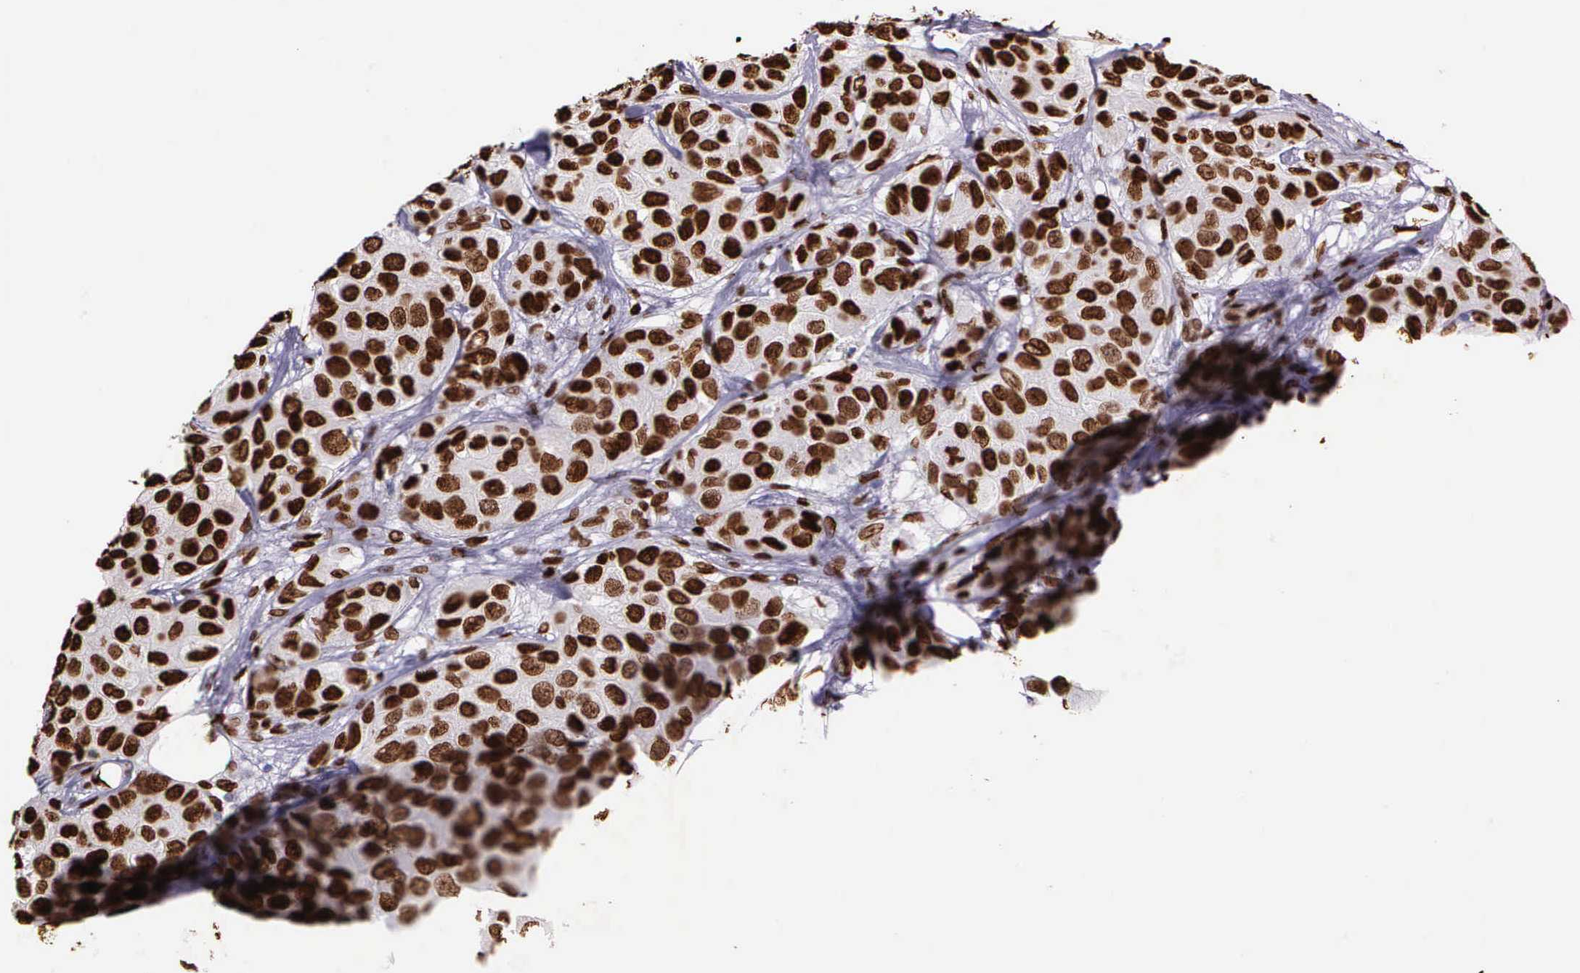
{"staining": {"intensity": "strong", "quantity": ">75%", "location": "nuclear"}, "tissue": "breast cancer", "cell_type": "Tumor cells", "image_type": "cancer", "snomed": [{"axis": "morphology", "description": "Duct carcinoma"}, {"axis": "topography", "description": "Breast"}], "caption": "A brown stain highlights strong nuclear staining of a protein in human breast cancer (invasive ductal carcinoma) tumor cells.", "gene": "H1-0", "patient": {"sex": "female", "age": 68}}